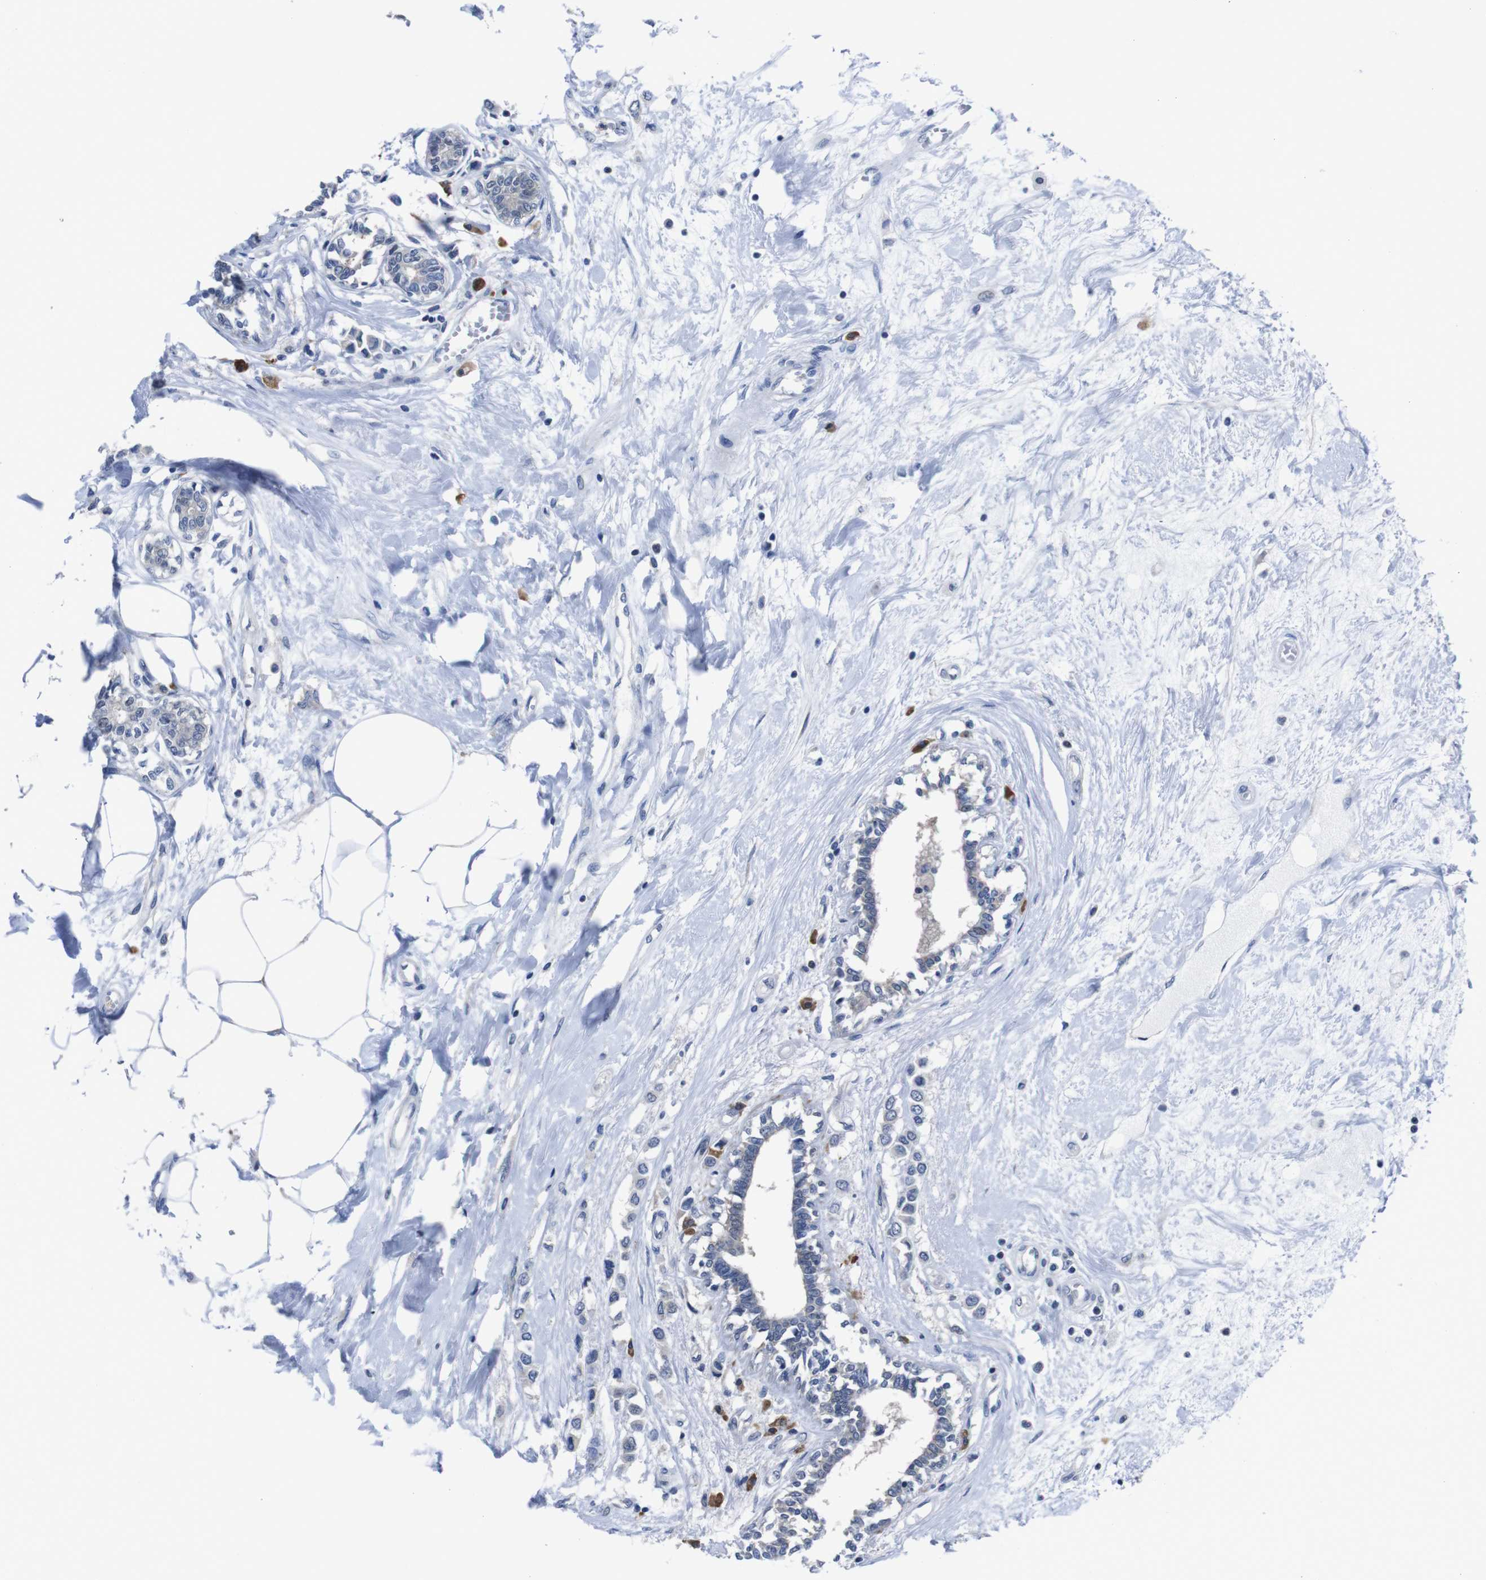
{"staining": {"intensity": "negative", "quantity": "none", "location": "none"}, "tissue": "breast cancer", "cell_type": "Tumor cells", "image_type": "cancer", "snomed": [{"axis": "morphology", "description": "Lobular carcinoma"}, {"axis": "topography", "description": "Breast"}], "caption": "A micrograph of breast cancer (lobular carcinoma) stained for a protein reveals no brown staining in tumor cells.", "gene": "SEMA4B", "patient": {"sex": "female", "age": 51}}